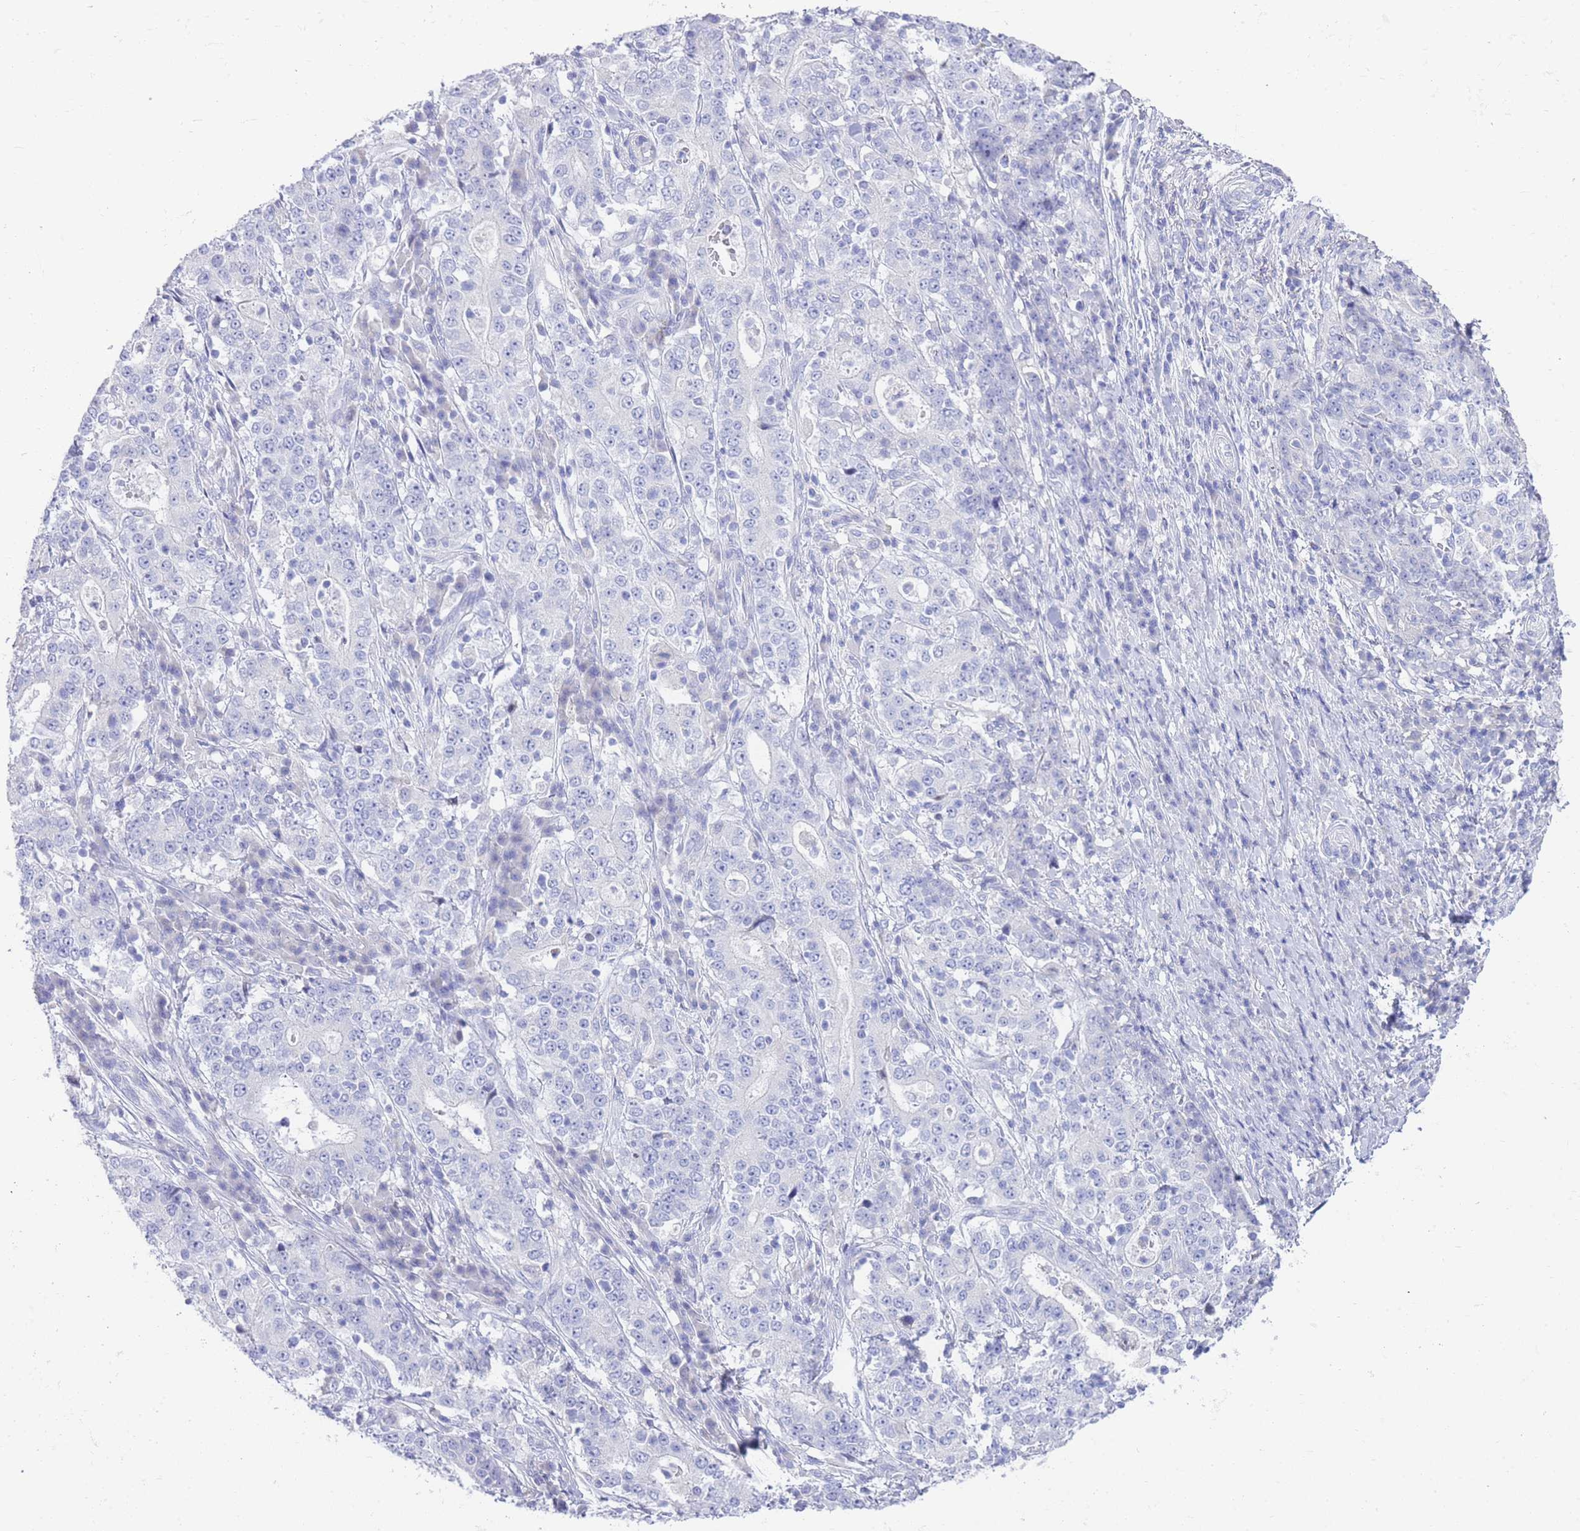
{"staining": {"intensity": "negative", "quantity": "none", "location": "none"}, "tissue": "stomach cancer", "cell_type": "Tumor cells", "image_type": "cancer", "snomed": [{"axis": "morphology", "description": "Normal tissue, NOS"}, {"axis": "morphology", "description": "Adenocarcinoma, NOS"}, {"axis": "topography", "description": "Stomach, upper"}, {"axis": "topography", "description": "Stomach"}], "caption": "DAB immunohistochemical staining of human stomach cancer (adenocarcinoma) shows no significant positivity in tumor cells.", "gene": "LRRC37A", "patient": {"sex": "male", "age": 59}}